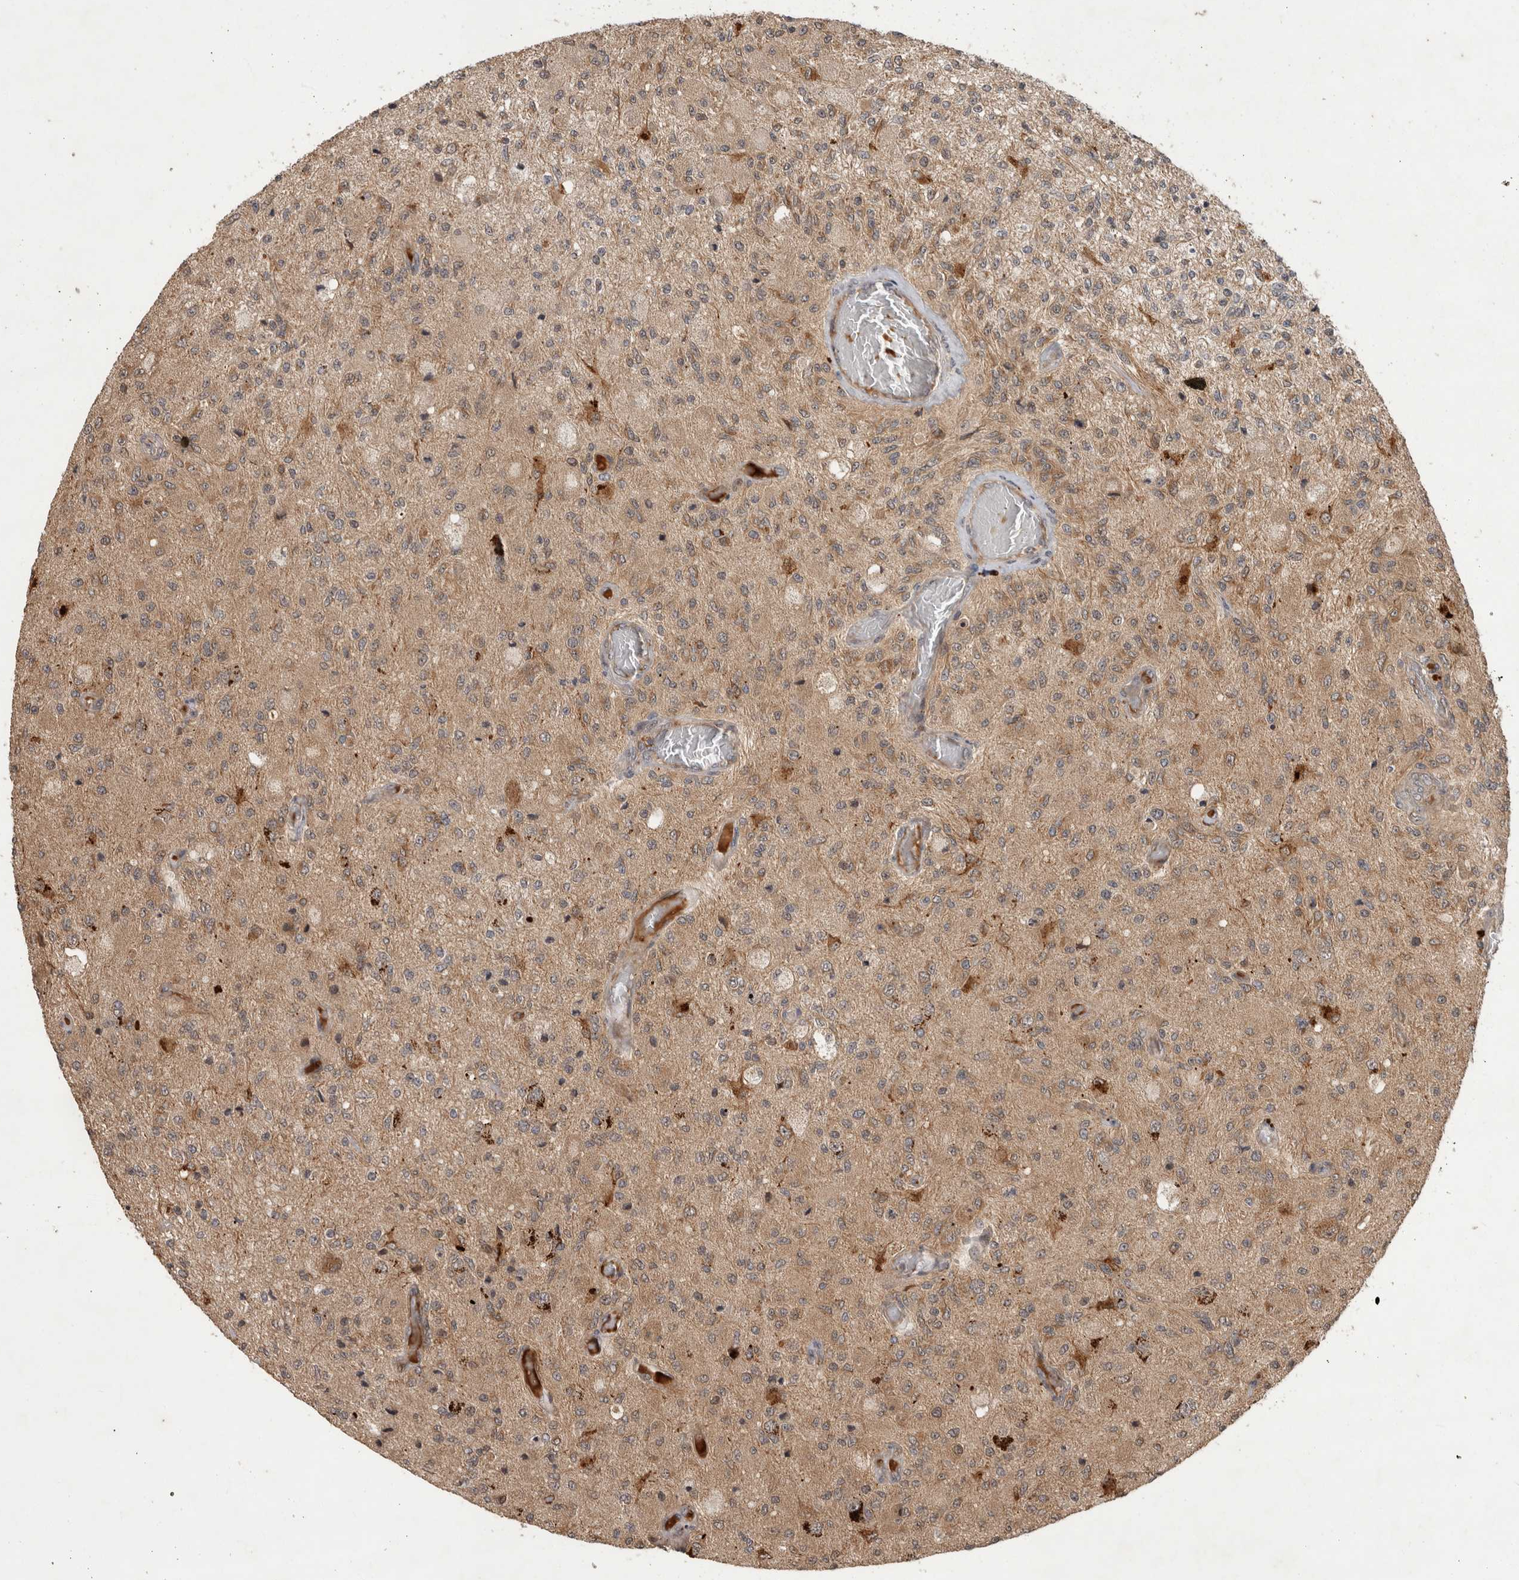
{"staining": {"intensity": "weak", "quantity": ">75%", "location": "cytoplasmic/membranous"}, "tissue": "glioma", "cell_type": "Tumor cells", "image_type": "cancer", "snomed": [{"axis": "morphology", "description": "Normal tissue, NOS"}, {"axis": "morphology", "description": "Glioma, malignant, High grade"}, {"axis": "topography", "description": "Cerebral cortex"}], "caption": "Glioma was stained to show a protein in brown. There is low levels of weak cytoplasmic/membranous expression in about >75% of tumor cells.", "gene": "PITPNC1", "patient": {"sex": "male", "age": 77}}